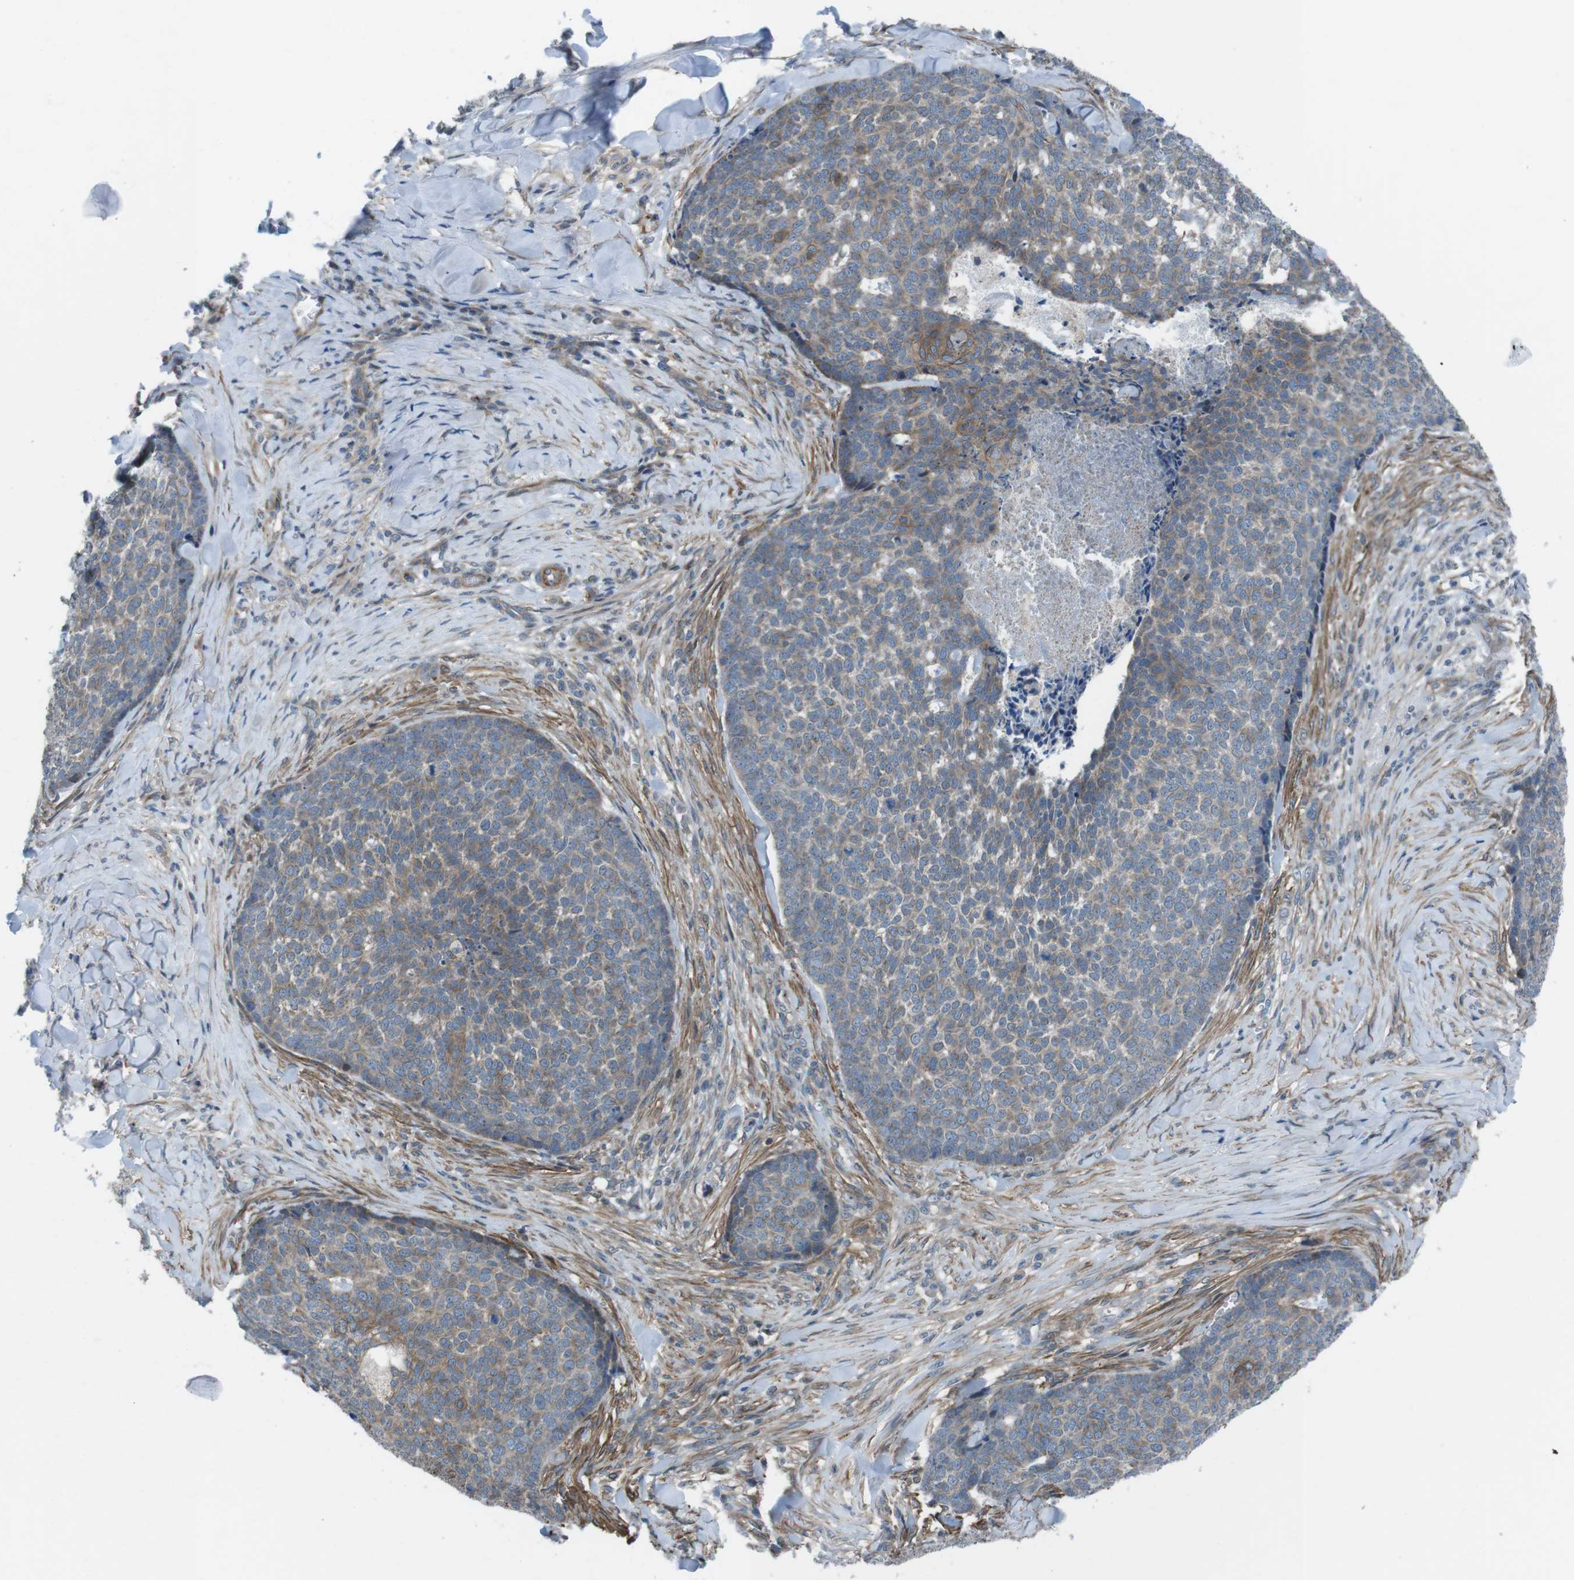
{"staining": {"intensity": "weak", "quantity": ">75%", "location": "cytoplasmic/membranous"}, "tissue": "skin cancer", "cell_type": "Tumor cells", "image_type": "cancer", "snomed": [{"axis": "morphology", "description": "Basal cell carcinoma"}, {"axis": "topography", "description": "Skin"}], "caption": "Protein expression analysis of human skin basal cell carcinoma reveals weak cytoplasmic/membranous expression in about >75% of tumor cells.", "gene": "FAM174B", "patient": {"sex": "male", "age": 84}}